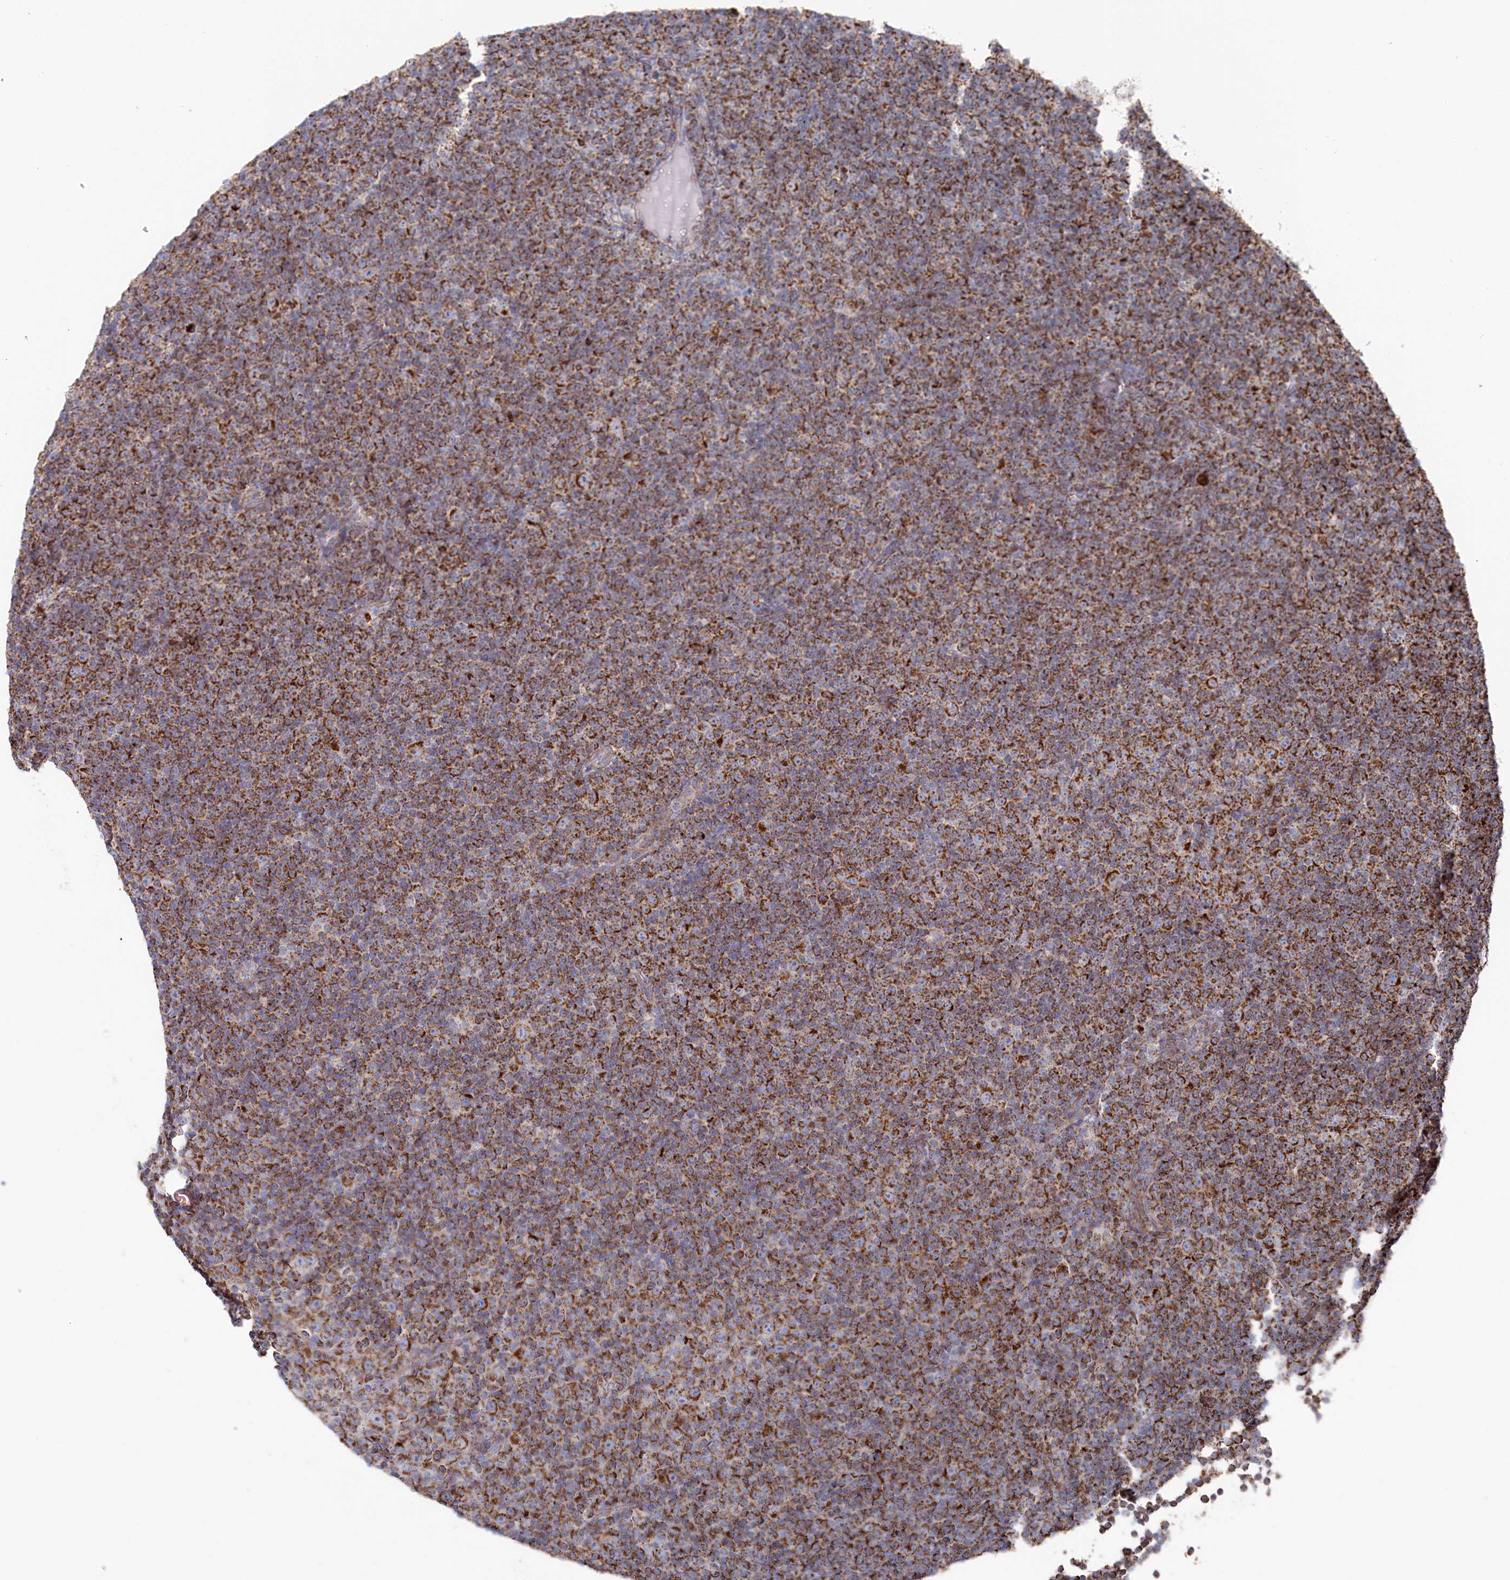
{"staining": {"intensity": "strong", "quantity": ">75%", "location": "cytoplasmic/membranous"}, "tissue": "lymphoma", "cell_type": "Tumor cells", "image_type": "cancer", "snomed": [{"axis": "morphology", "description": "Malignant lymphoma, non-Hodgkin's type, Low grade"}, {"axis": "topography", "description": "Lymph node"}], "caption": "This image displays immunohistochemistry staining of human lymphoma, with high strong cytoplasmic/membranous expression in about >75% of tumor cells.", "gene": "GLS2", "patient": {"sex": "female", "age": 67}}